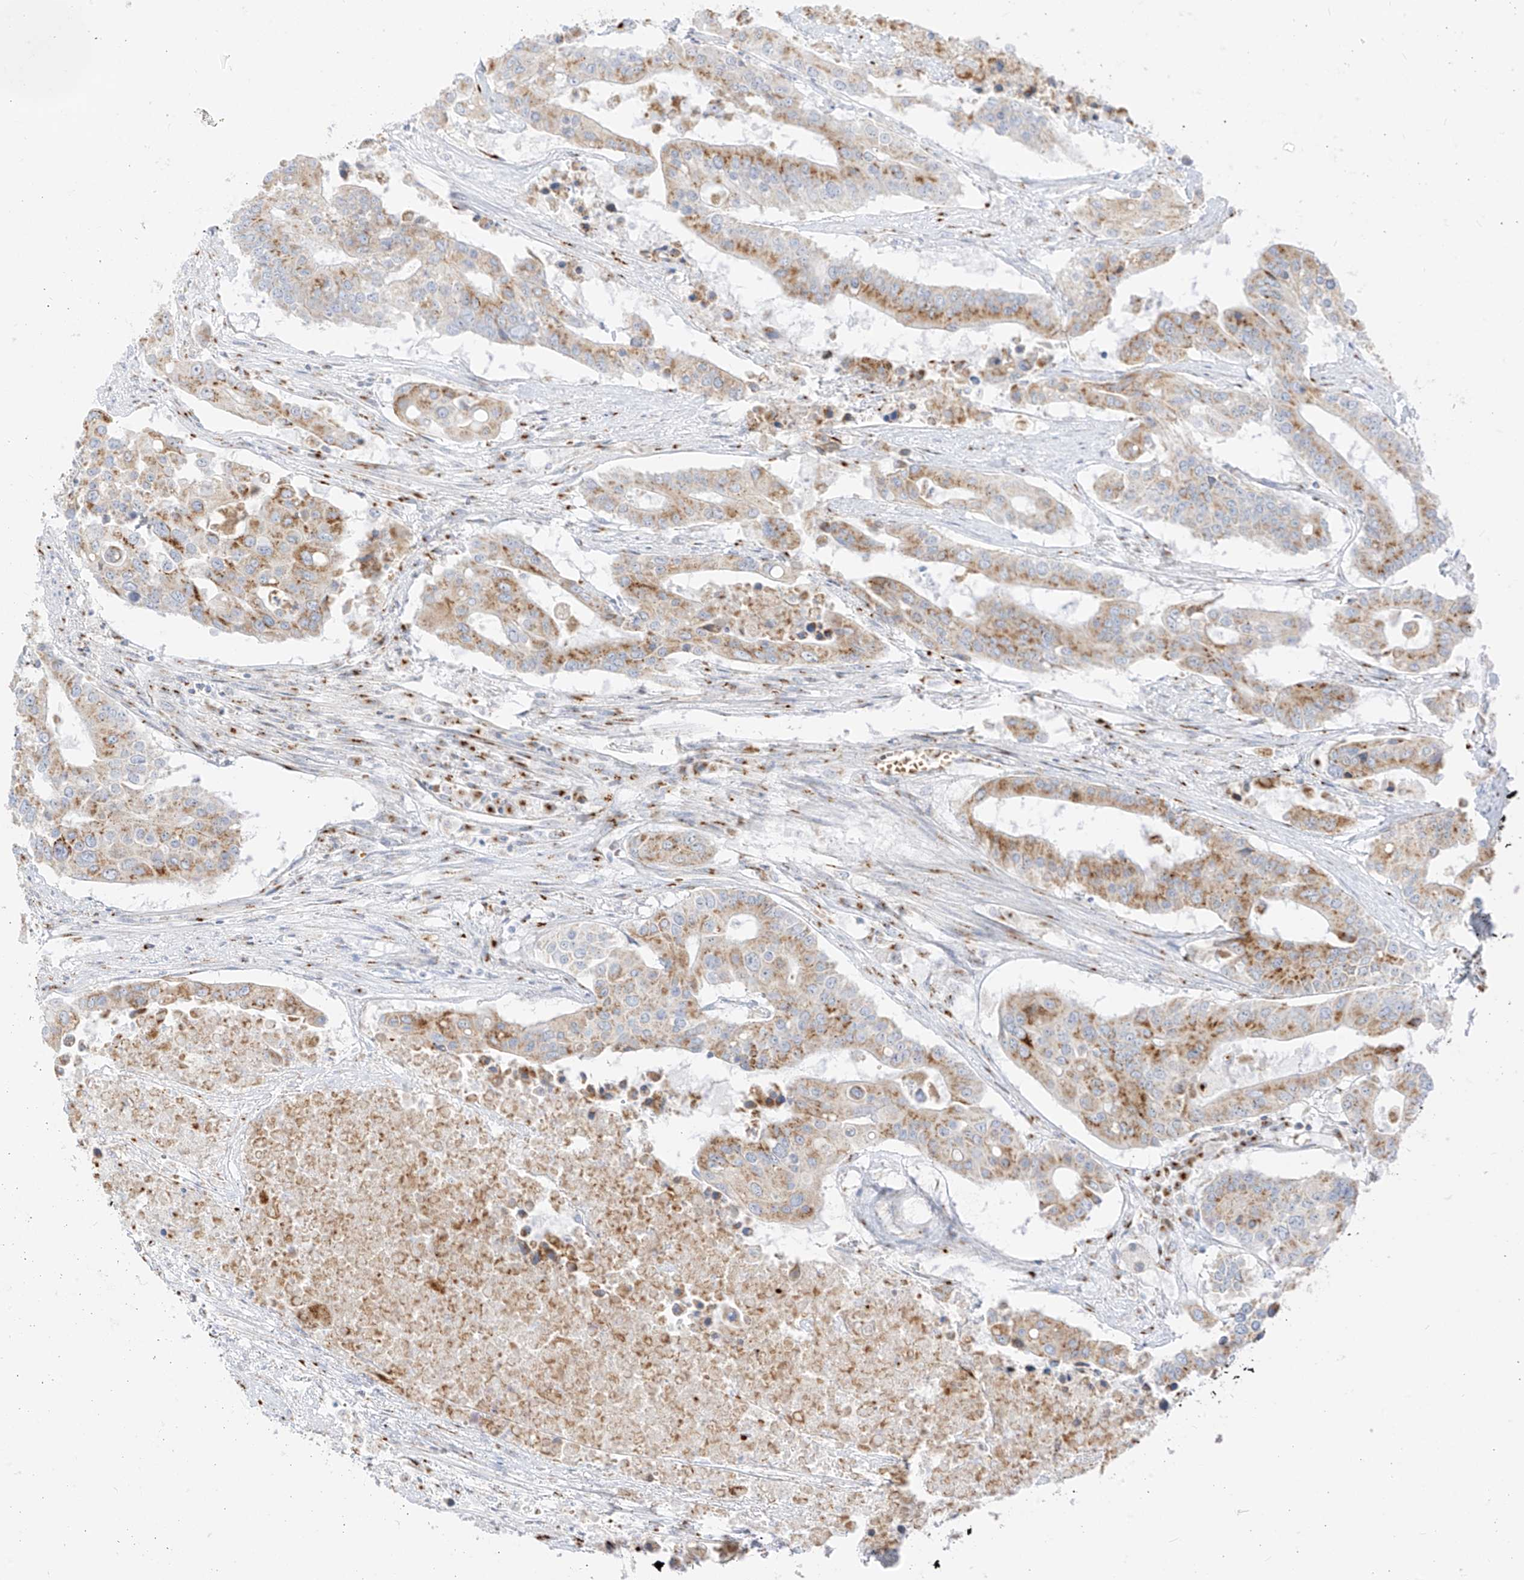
{"staining": {"intensity": "moderate", "quantity": ">75%", "location": "cytoplasmic/membranous"}, "tissue": "colorectal cancer", "cell_type": "Tumor cells", "image_type": "cancer", "snomed": [{"axis": "morphology", "description": "Adenocarcinoma, NOS"}, {"axis": "topography", "description": "Colon"}], "caption": "Immunohistochemistry of adenocarcinoma (colorectal) displays medium levels of moderate cytoplasmic/membranous expression in about >75% of tumor cells.", "gene": "TMEM87B", "patient": {"sex": "male", "age": 77}}